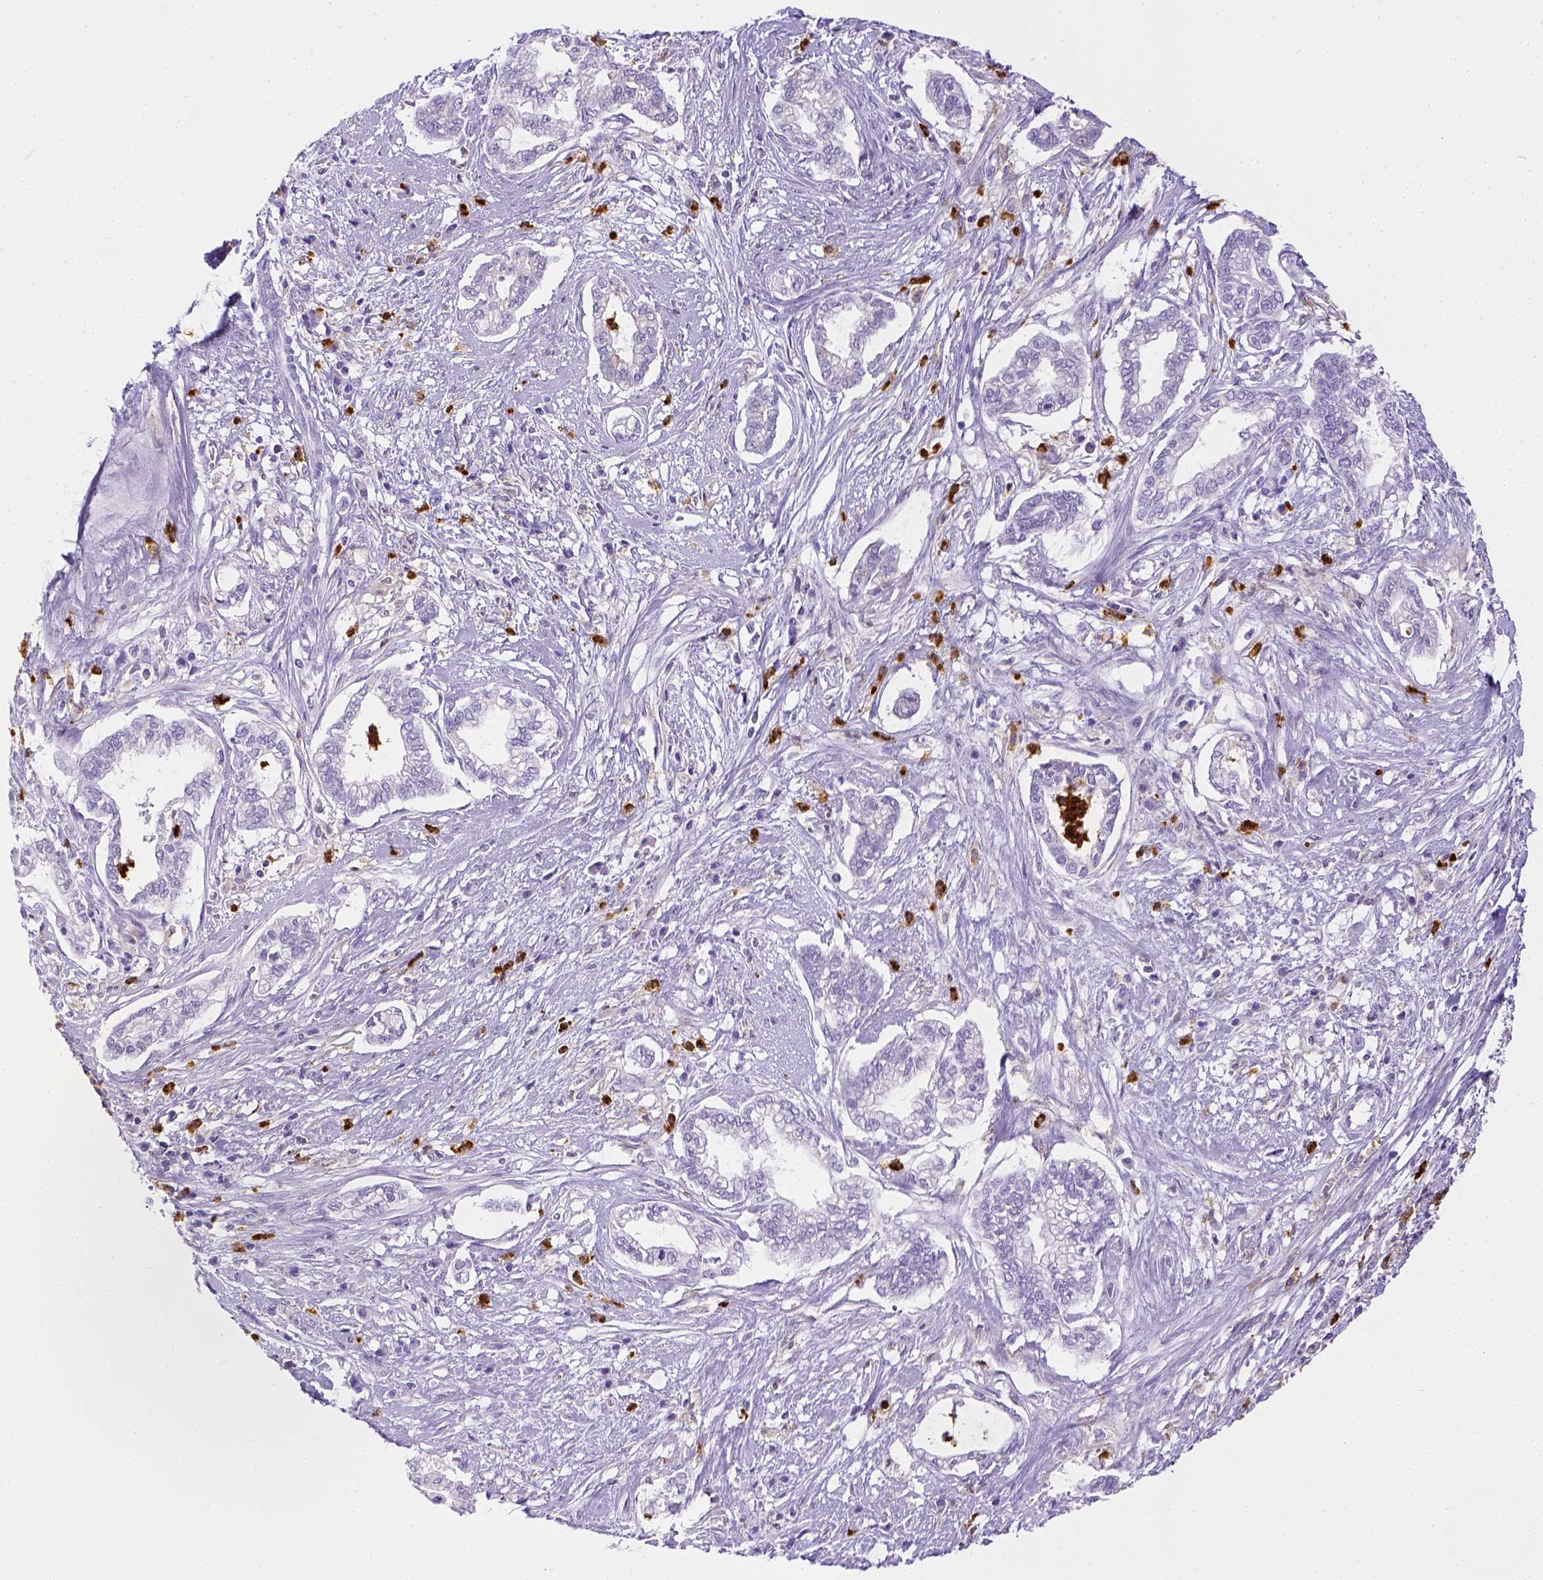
{"staining": {"intensity": "negative", "quantity": "none", "location": "none"}, "tissue": "cervical cancer", "cell_type": "Tumor cells", "image_type": "cancer", "snomed": [{"axis": "morphology", "description": "Adenocarcinoma, NOS"}, {"axis": "topography", "description": "Cervix"}], "caption": "Protein analysis of cervical cancer exhibits no significant staining in tumor cells.", "gene": "ITGAM", "patient": {"sex": "female", "age": 62}}